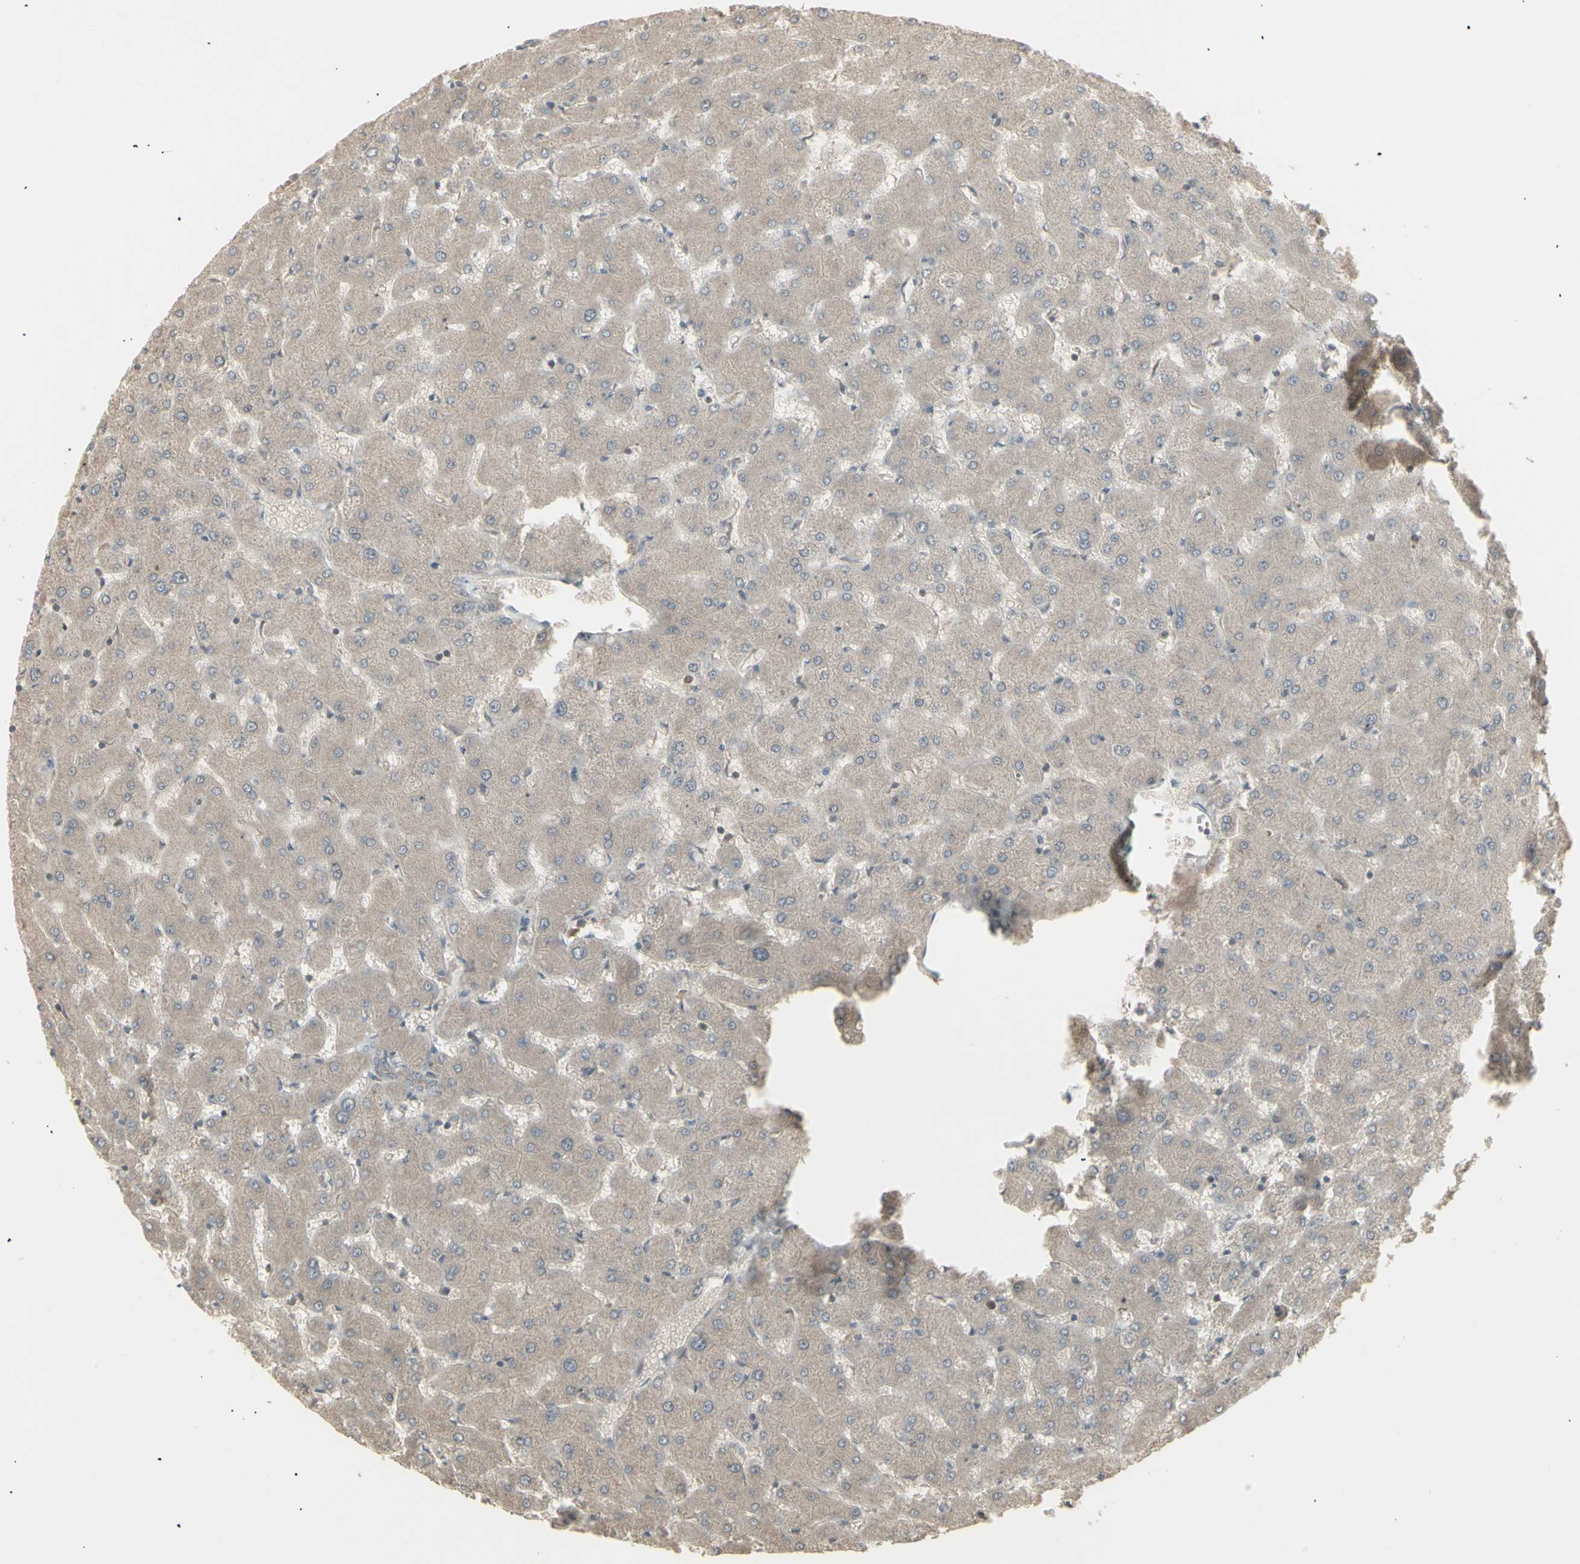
{"staining": {"intensity": "weak", "quantity": ">75%", "location": "cytoplasmic/membranous"}, "tissue": "liver", "cell_type": "Cholangiocytes", "image_type": "normal", "snomed": [{"axis": "morphology", "description": "Normal tissue, NOS"}, {"axis": "topography", "description": "Liver"}], "caption": "Cholangiocytes demonstrate low levels of weak cytoplasmic/membranous positivity in about >75% of cells in unremarkable human liver.", "gene": "CSK", "patient": {"sex": "female", "age": 63}}